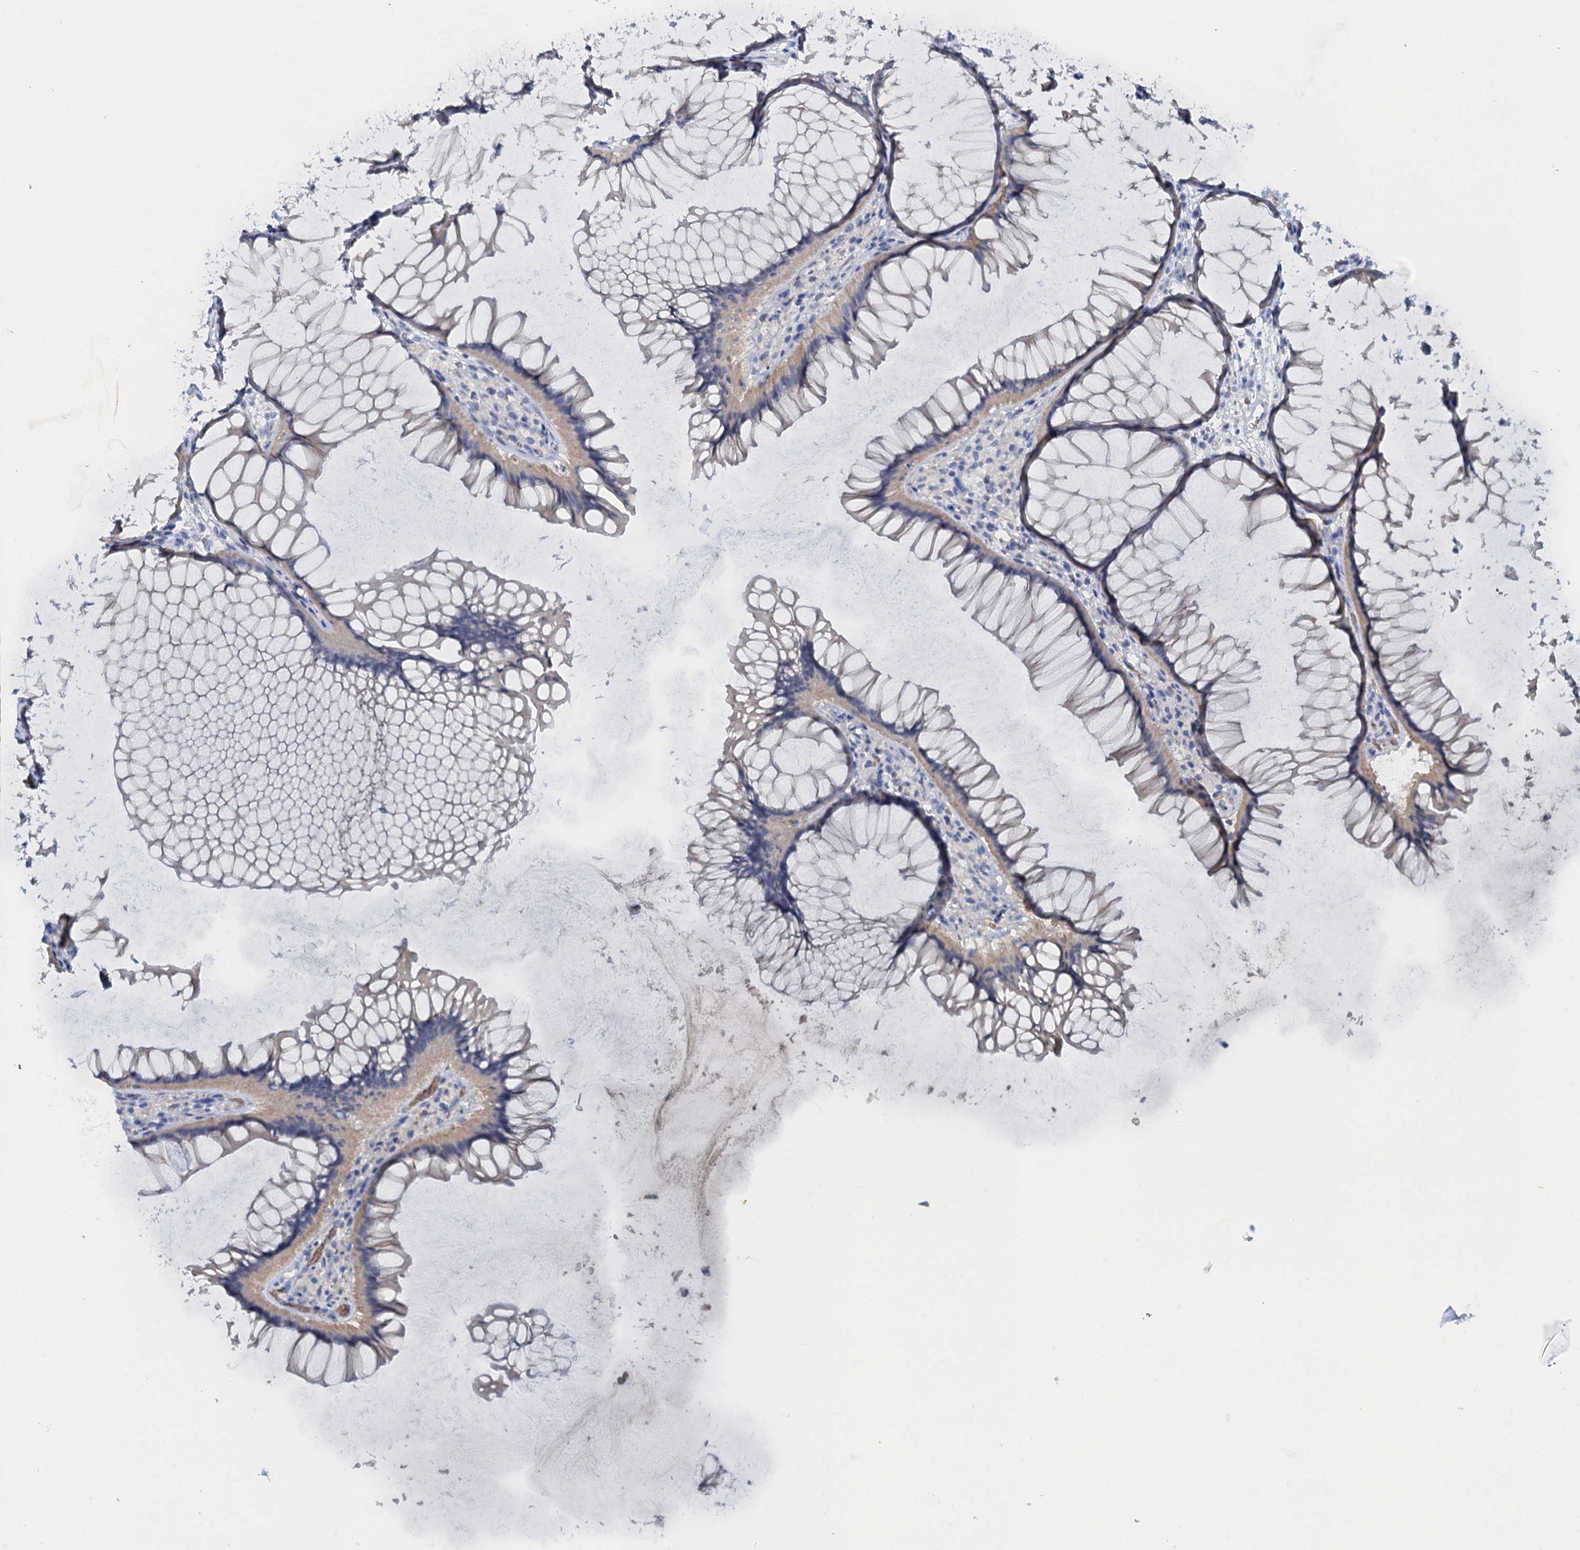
{"staining": {"intensity": "negative", "quantity": "none", "location": "none"}, "tissue": "colon", "cell_type": "Endothelial cells", "image_type": "normal", "snomed": [{"axis": "morphology", "description": "Normal tissue, NOS"}, {"axis": "topography", "description": "Colon"}], "caption": "The photomicrograph exhibits no significant positivity in endothelial cells of colon.", "gene": "MYADML2", "patient": {"sex": "female", "age": 82}}